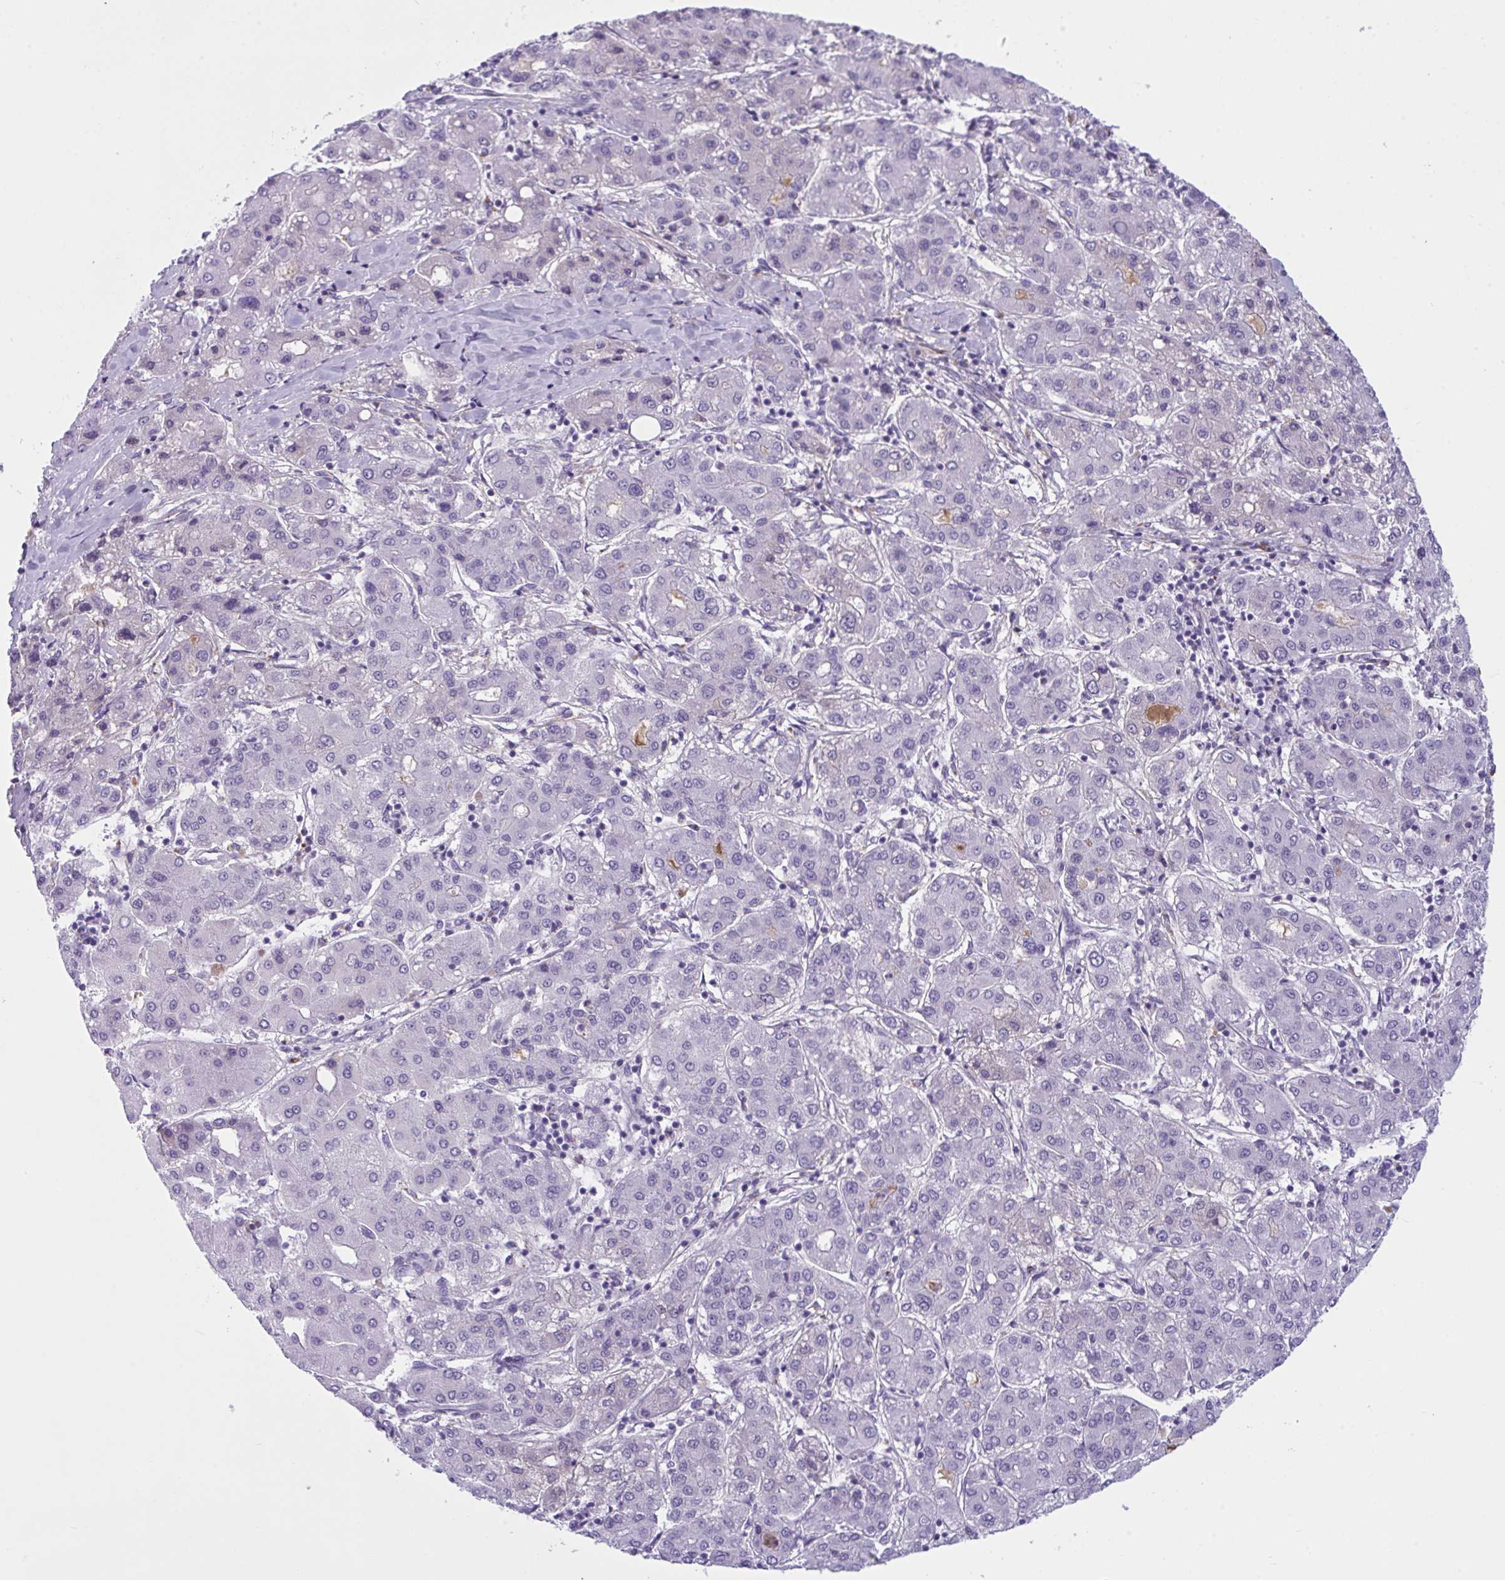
{"staining": {"intensity": "negative", "quantity": "none", "location": "none"}, "tissue": "liver cancer", "cell_type": "Tumor cells", "image_type": "cancer", "snomed": [{"axis": "morphology", "description": "Carcinoma, Hepatocellular, NOS"}, {"axis": "topography", "description": "Liver"}], "caption": "Immunohistochemical staining of human liver hepatocellular carcinoma displays no significant positivity in tumor cells. (DAB (3,3'-diaminobenzidine) IHC, high magnification).", "gene": "WNT9B", "patient": {"sex": "male", "age": 65}}